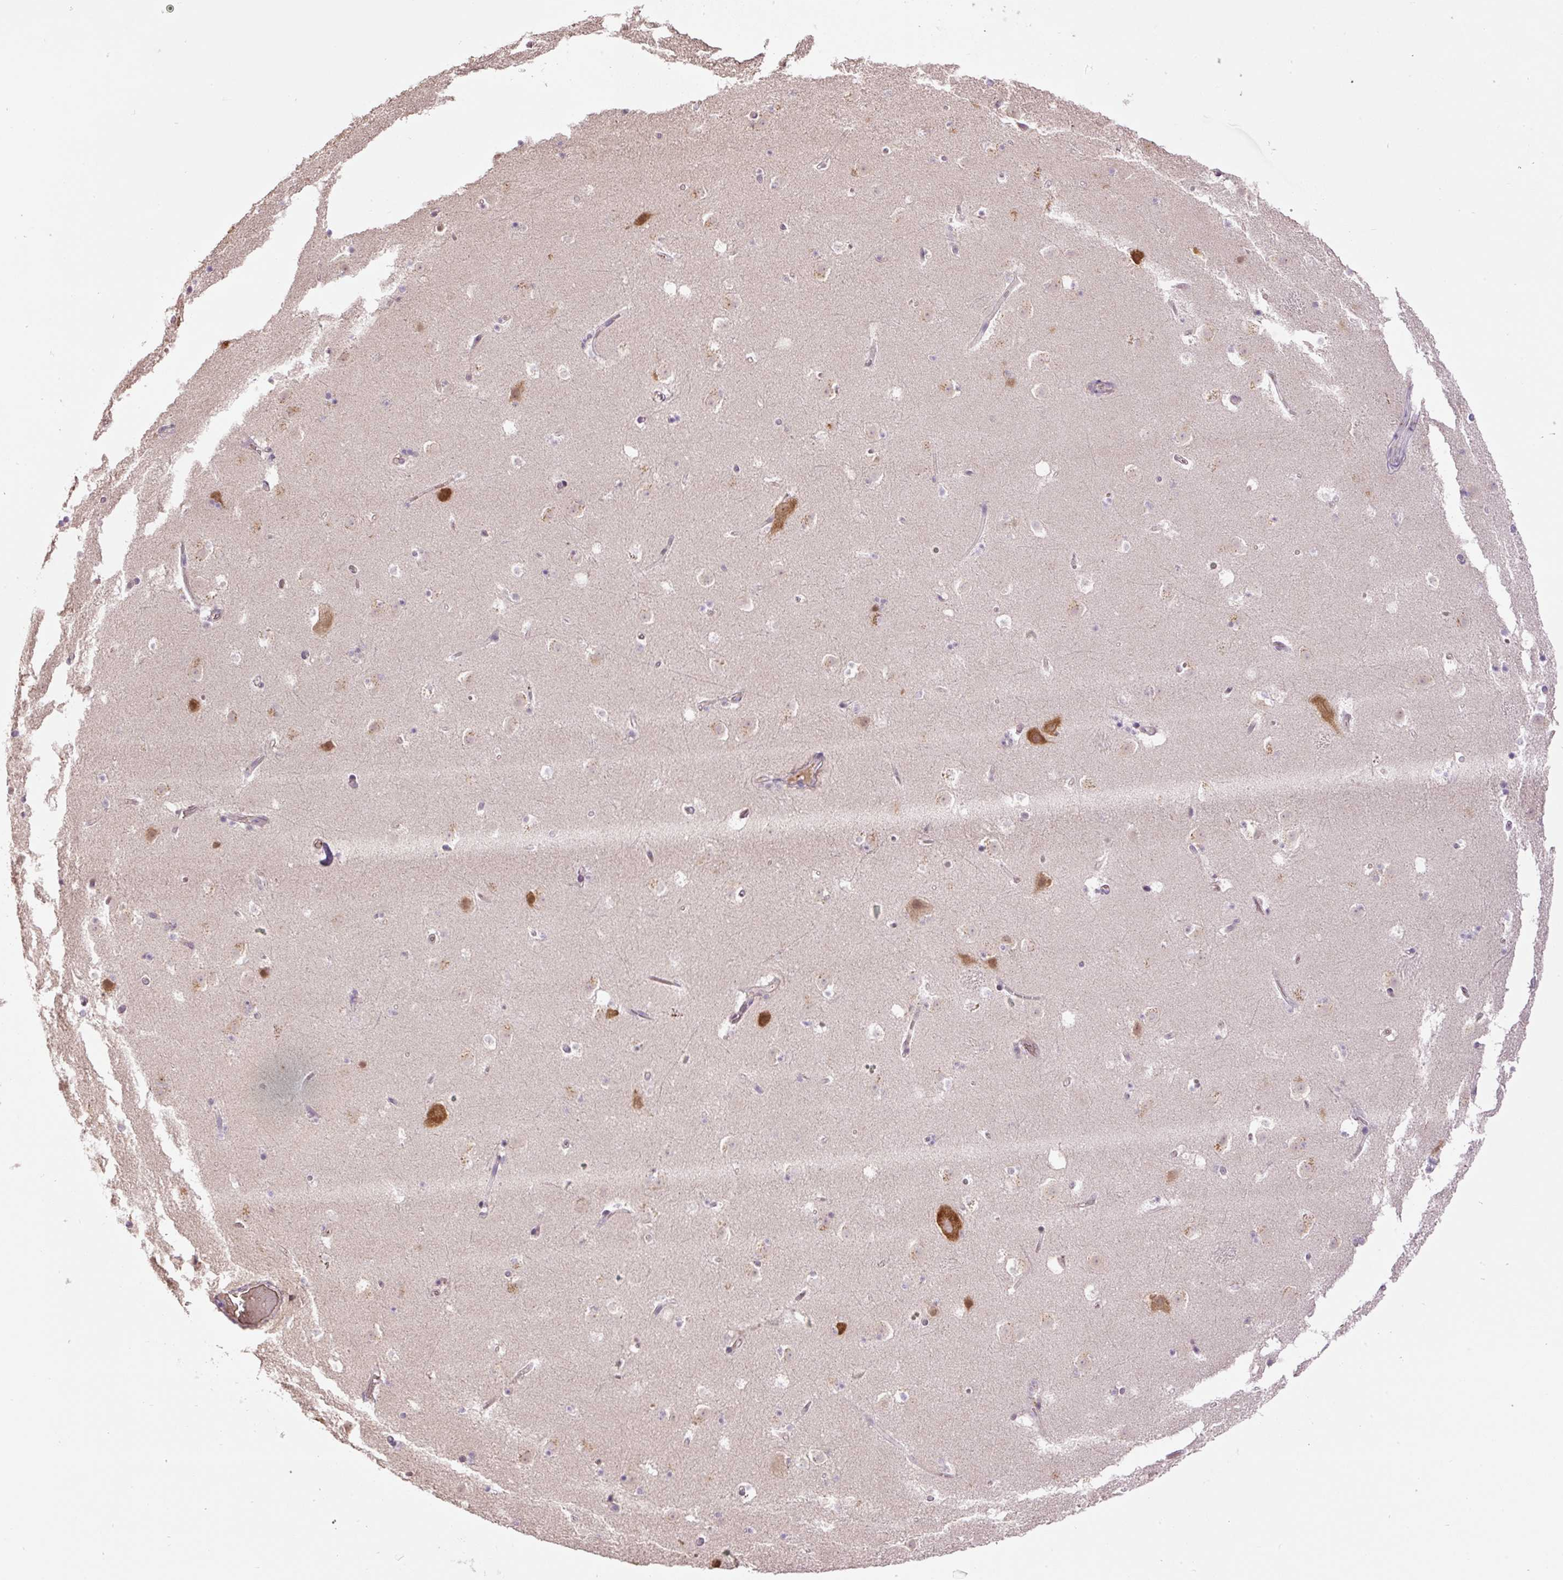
{"staining": {"intensity": "weak", "quantity": "<25%", "location": "cytoplasmic/membranous"}, "tissue": "caudate", "cell_type": "Glial cells", "image_type": "normal", "snomed": [{"axis": "morphology", "description": "Normal tissue, NOS"}, {"axis": "topography", "description": "Lateral ventricle wall"}], "caption": "This is a micrograph of immunohistochemistry (IHC) staining of benign caudate, which shows no expression in glial cells. (DAB (3,3'-diaminobenzidine) IHC, high magnification).", "gene": "HABP4", "patient": {"sex": "male", "age": 37}}